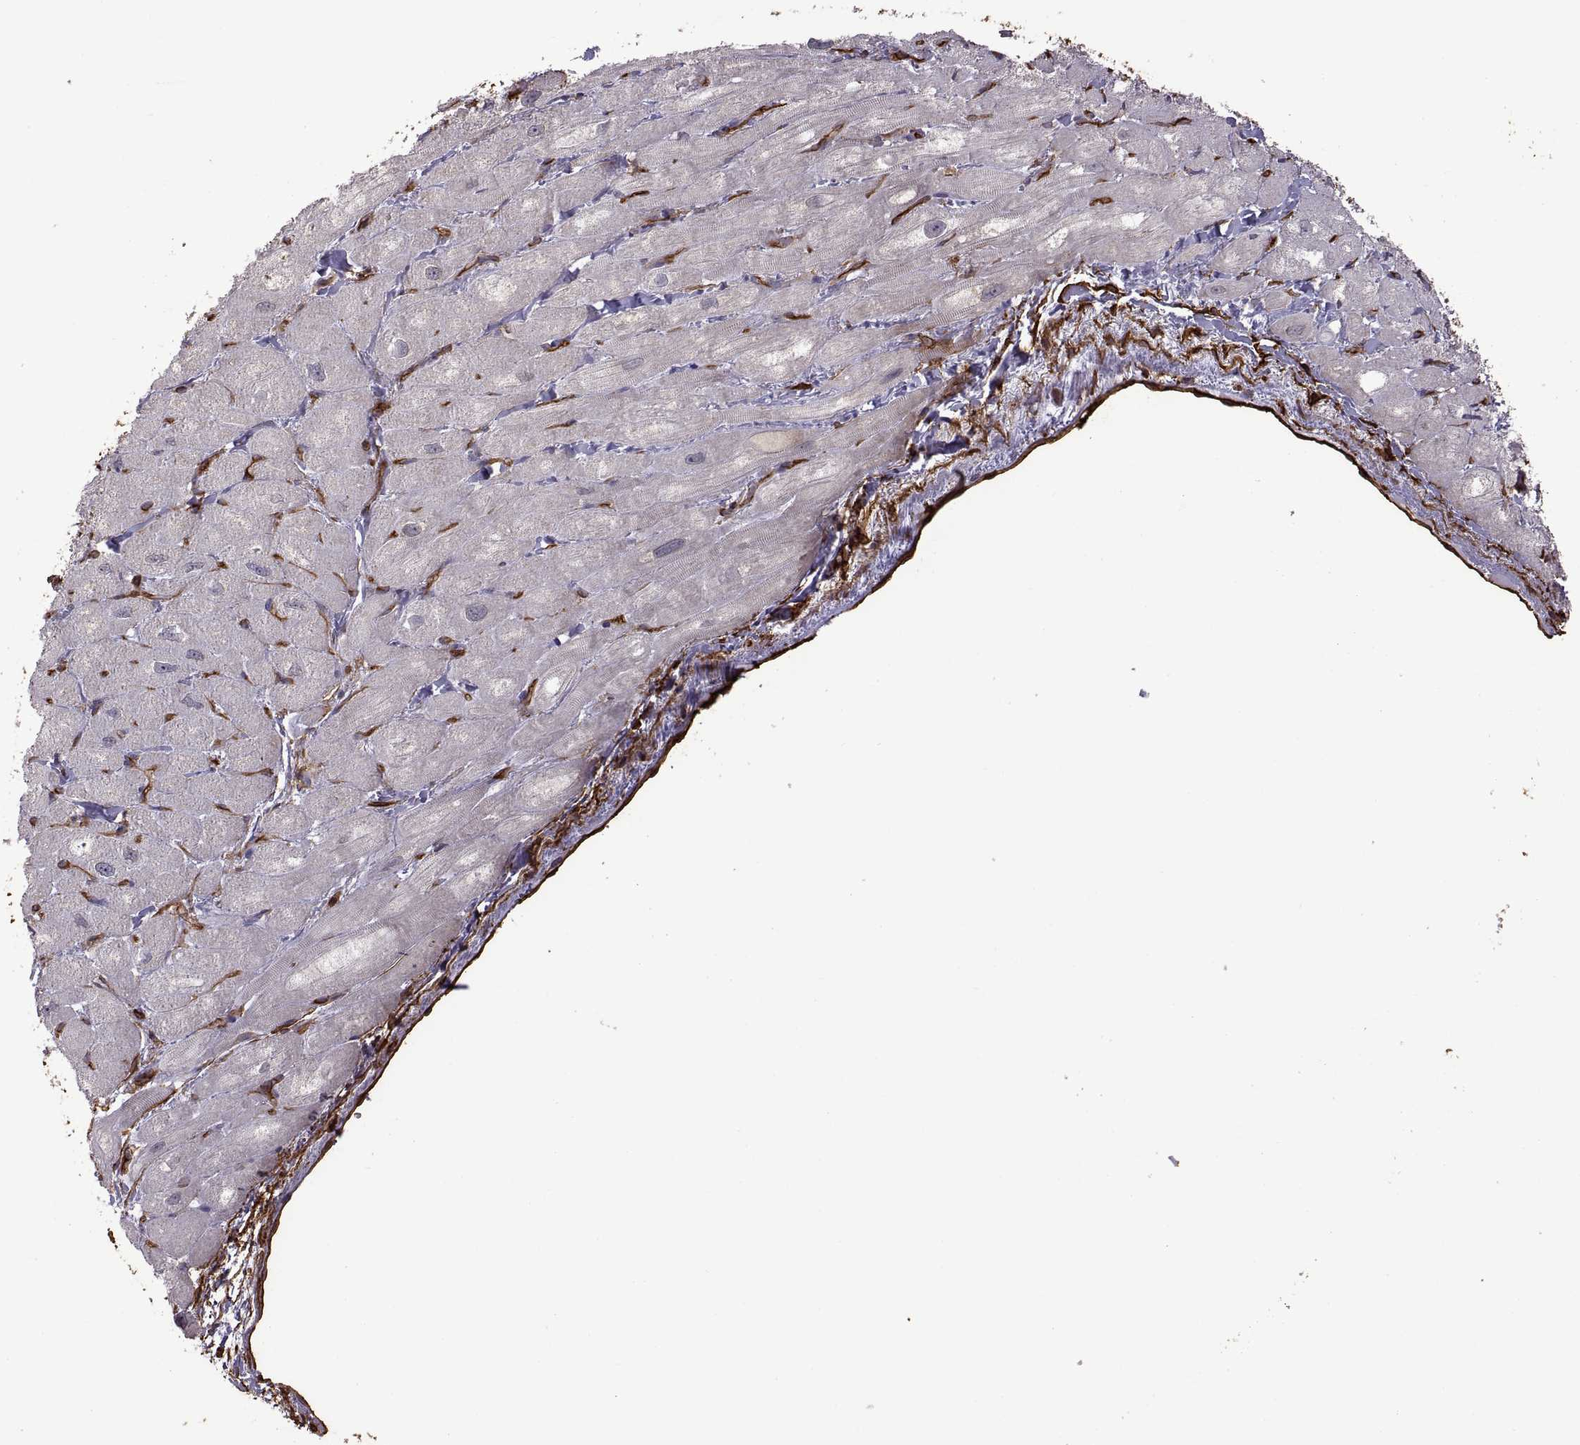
{"staining": {"intensity": "negative", "quantity": "none", "location": "none"}, "tissue": "heart muscle", "cell_type": "Cardiomyocytes", "image_type": "normal", "snomed": [{"axis": "morphology", "description": "Normal tissue, NOS"}, {"axis": "topography", "description": "Heart"}], "caption": "IHC of normal heart muscle displays no expression in cardiomyocytes. Nuclei are stained in blue.", "gene": "S100A10", "patient": {"sex": "male", "age": 60}}